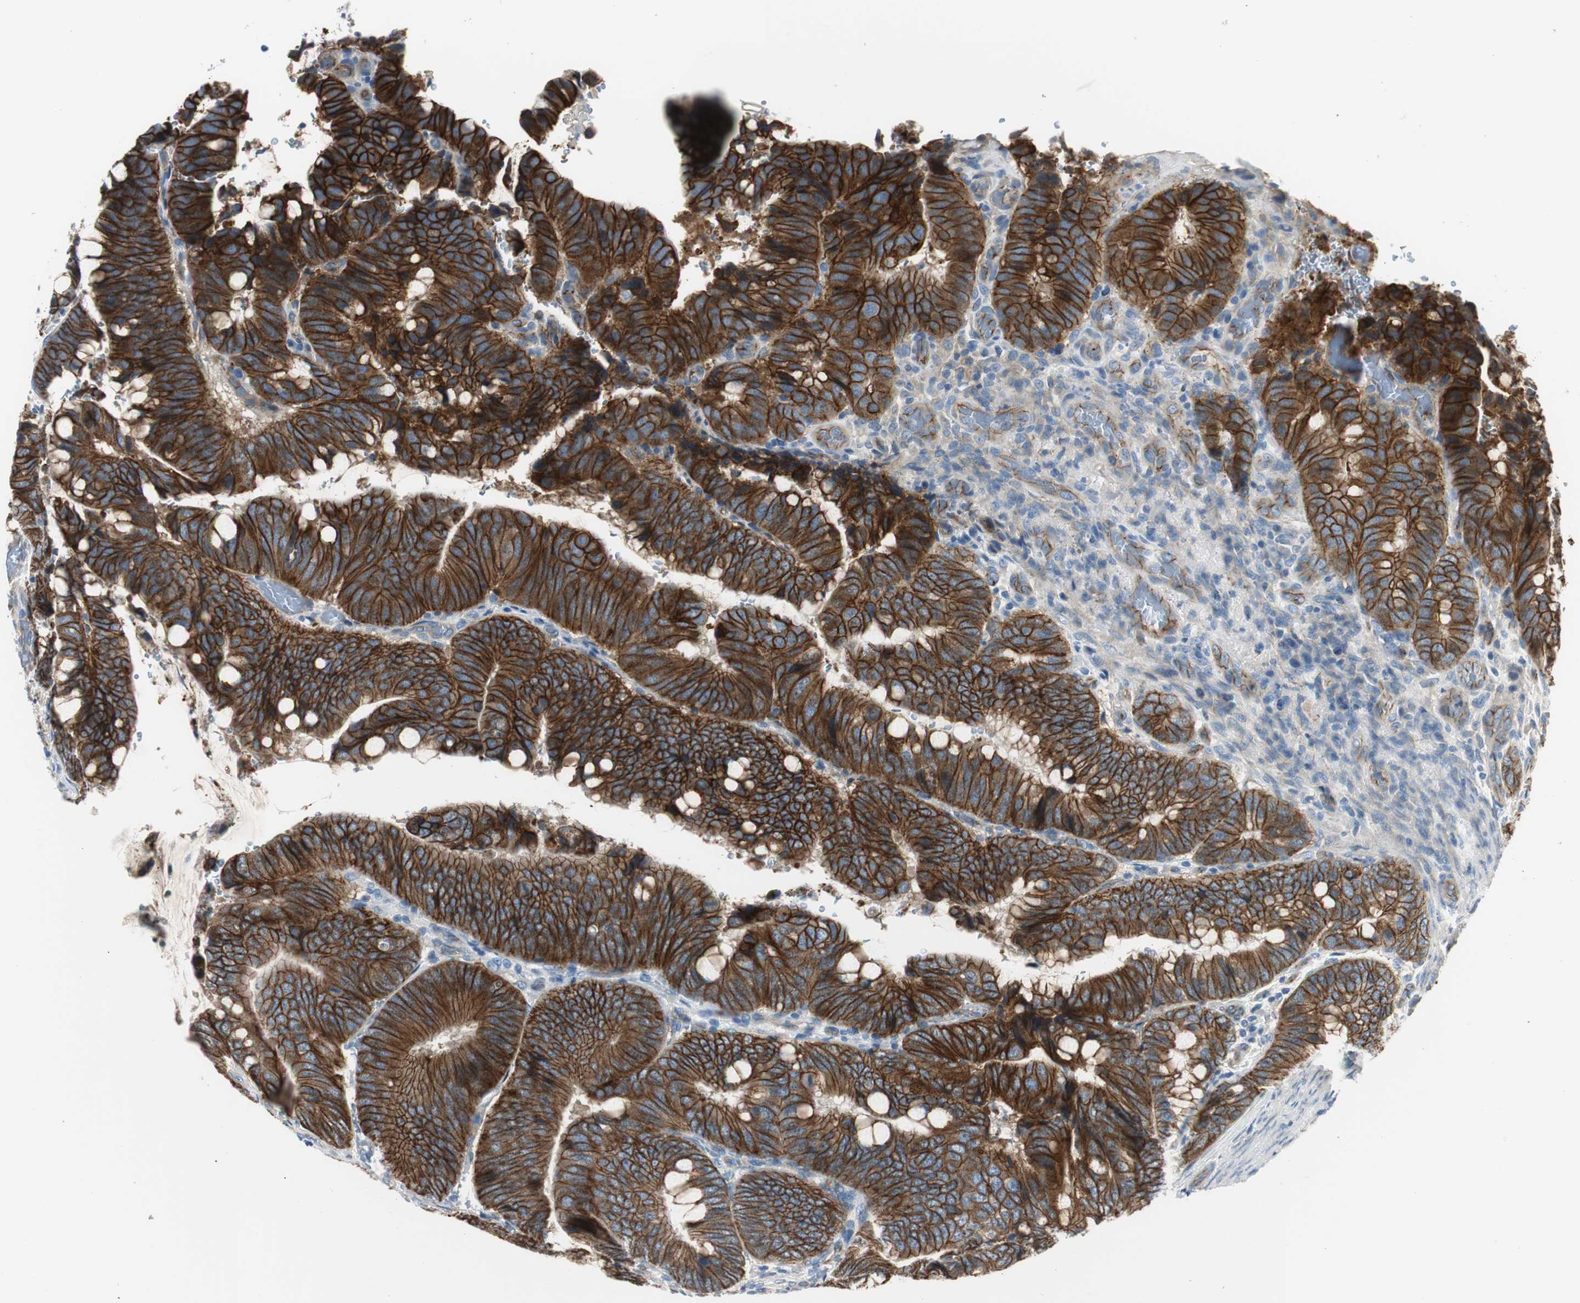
{"staining": {"intensity": "strong", "quantity": ">75%", "location": "cytoplasmic/membranous"}, "tissue": "colorectal cancer", "cell_type": "Tumor cells", "image_type": "cancer", "snomed": [{"axis": "morphology", "description": "Normal tissue, NOS"}, {"axis": "morphology", "description": "Adenocarcinoma, NOS"}, {"axis": "topography", "description": "Rectum"}, {"axis": "topography", "description": "Peripheral nerve tissue"}], "caption": "Protein staining displays strong cytoplasmic/membranous positivity in approximately >75% of tumor cells in adenocarcinoma (colorectal). The staining was performed using DAB (3,3'-diaminobenzidine), with brown indicating positive protein expression. Nuclei are stained blue with hematoxylin.", "gene": "STXBP4", "patient": {"sex": "male", "age": 92}}